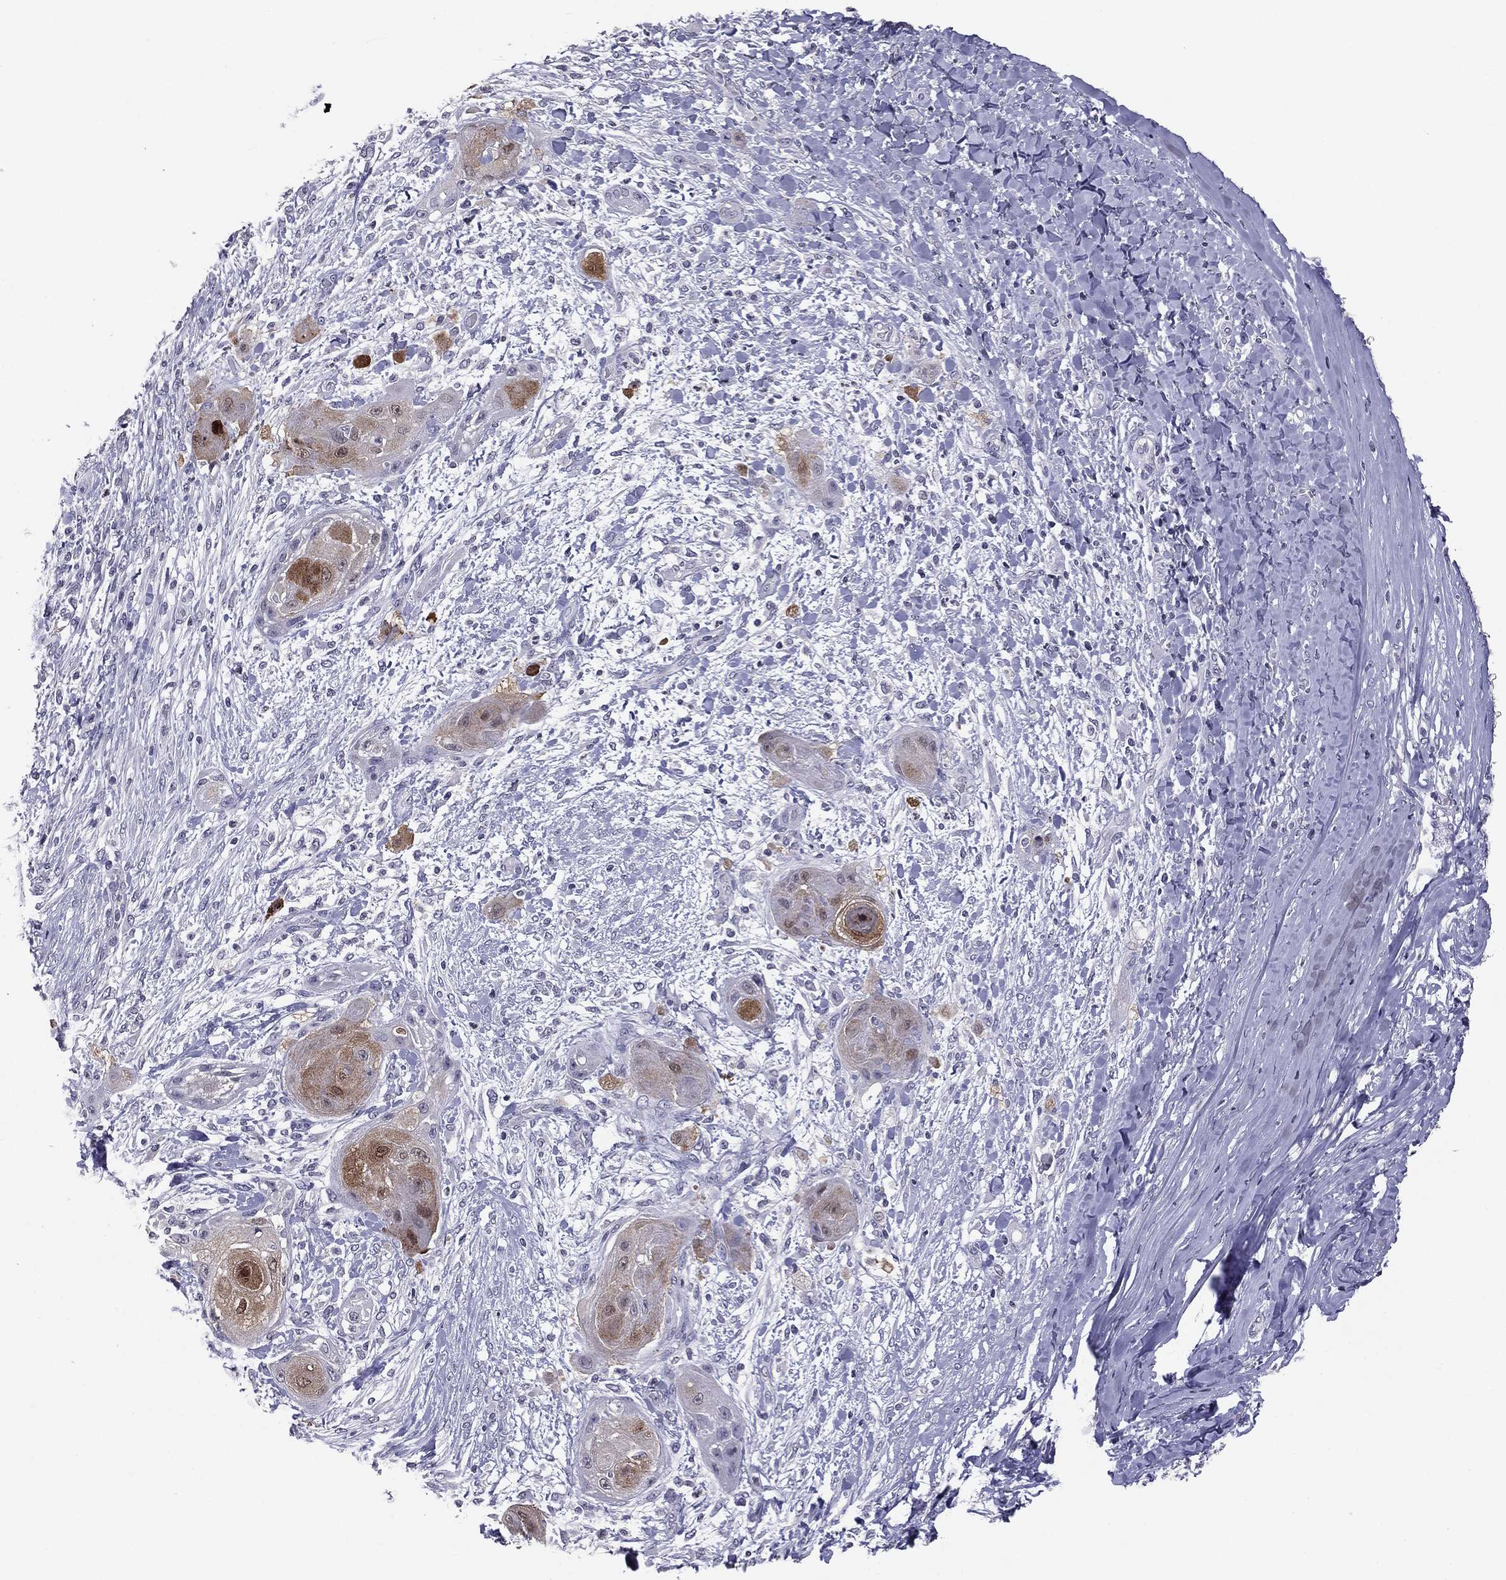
{"staining": {"intensity": "moderate", "quantity": "<25%", "location": "cytoplasmic/membranous,nuclear"}, "tissue": "skin cancer", "cell_type": "Tumor cells", "image_type": "cancer", "snomed": [{"axis": "morphology", "description": "Squamous cell carcinoma, NOS"}, {"axis": "topography", "description": "Skin"}], "caption": "Human skin cancer stained with a brown dye shows moderate cytoplasmic/membranous and nuclear positive staining in about <25% of tumor cells.", "gene": "SERPINB4", "patient": {"sex": "male", "age": 62}}